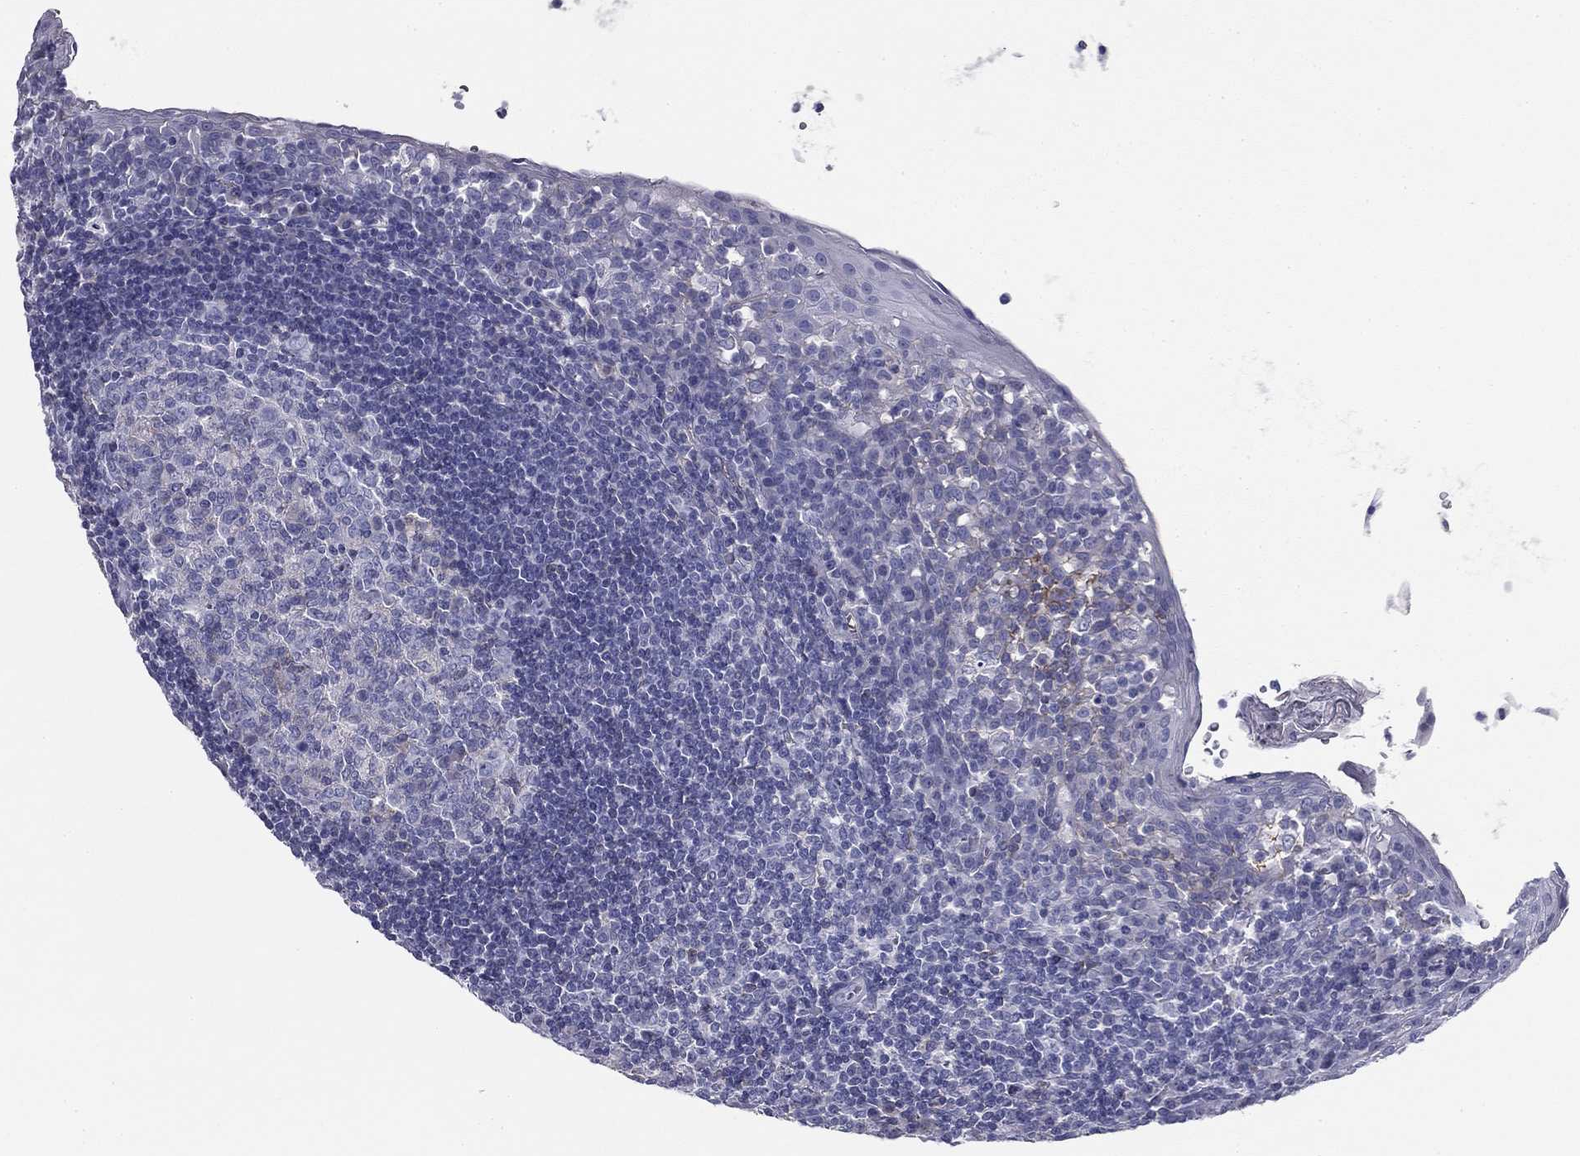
{"staining": {"intensity": "negative", "quantity": "none", "location": "none"}, "tissue": "tonsil", "cell_type": "Germinal center cells", "image_type": "normal", "snomed": [{"axis": "morphology", "description": "Normal tissue, NOS"}, {"axis": "topography", "description": "Tonsil"}], "caption": "Immunohistochemistry of normal human tonsil demonstrates no staining in germinal center cells.", "gene": "CPLX4", "patient": {"sex": "female", "age": 13}}